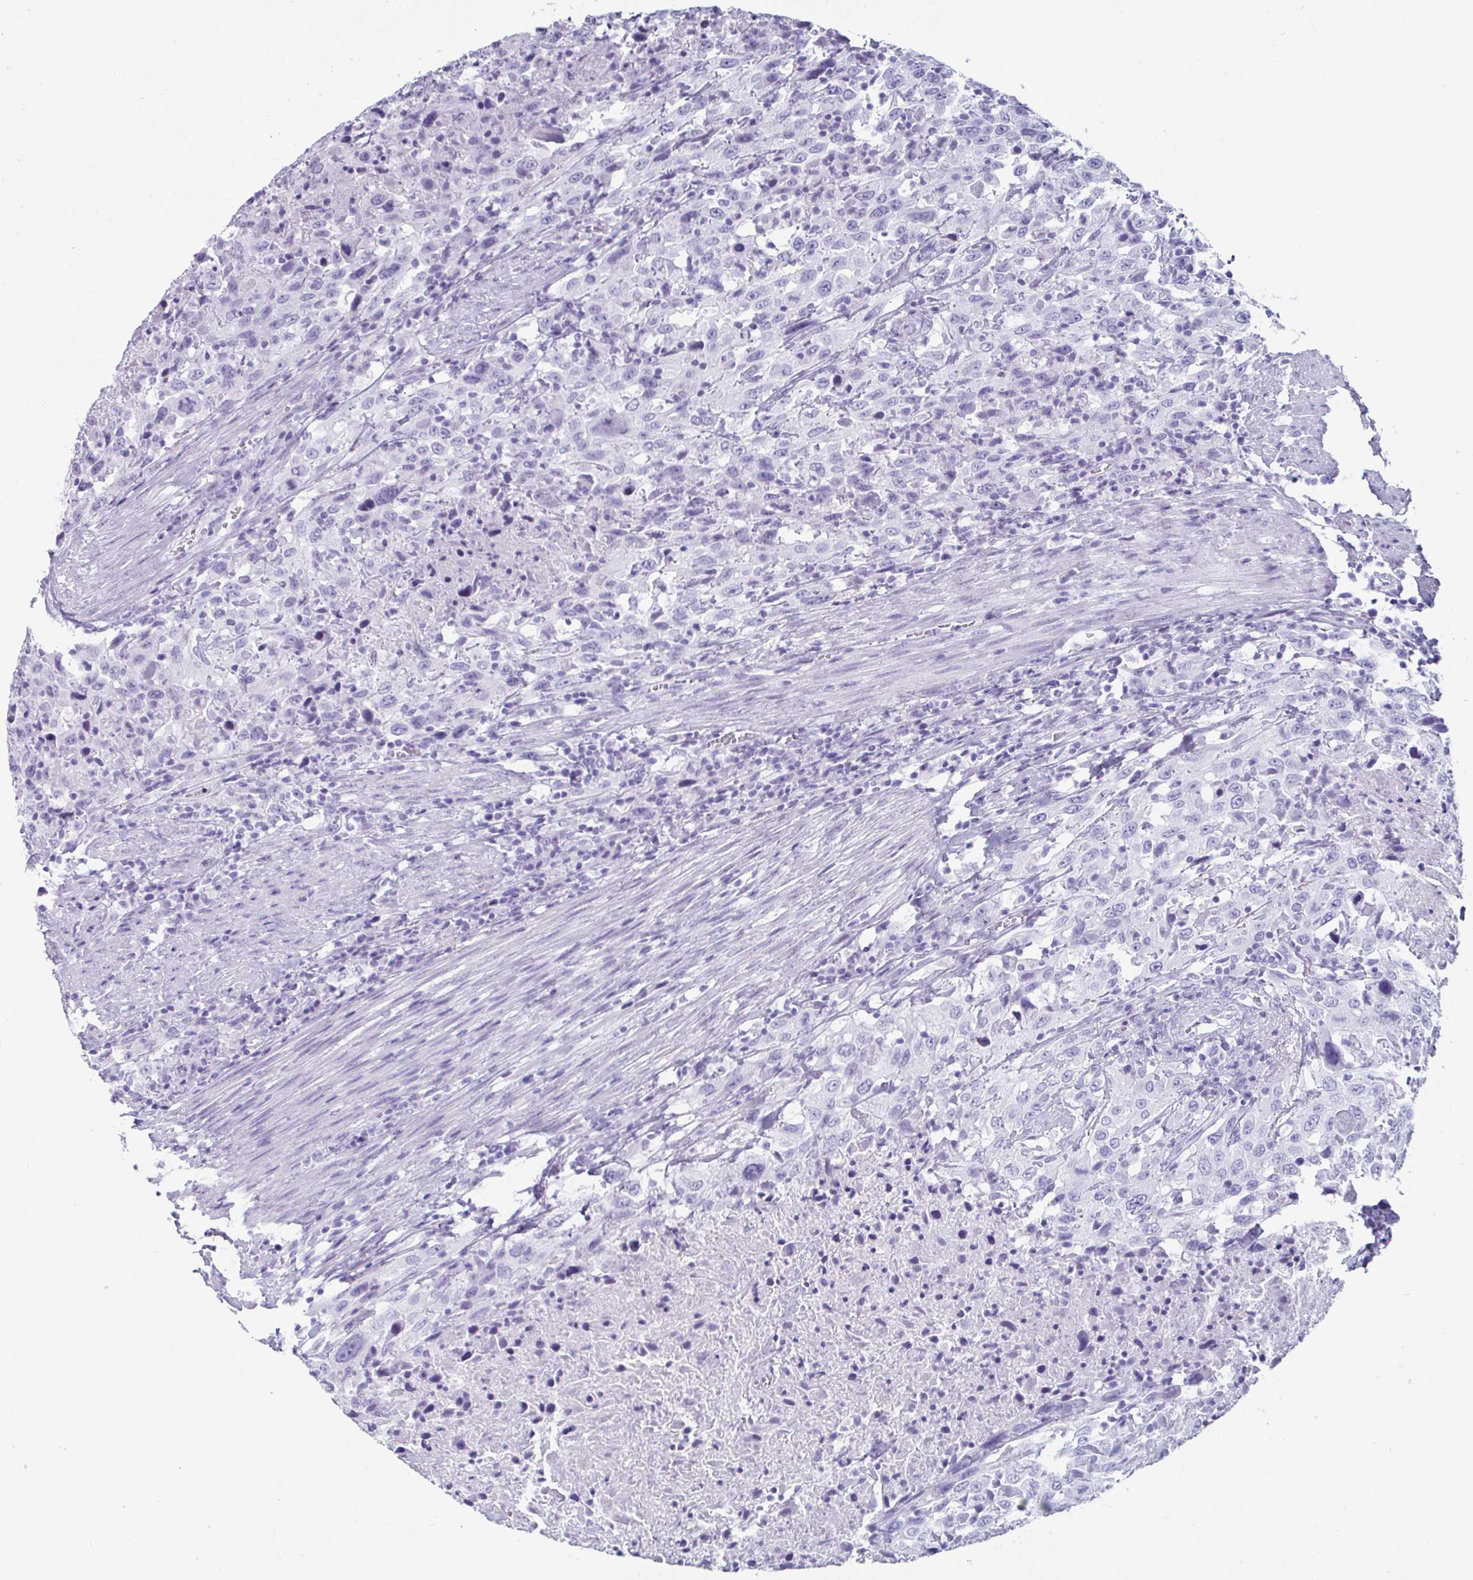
{"staining": {"intensity": "negative", "quantity": "none", "location": "none"}, "tissue": "urothelial cancer", "cell_type": "Tumor cells", "image_type": "cancer", "snomed": [{"axis": "morphology", "description": "Urothelial carcinoma, High grade"}, {"axis": "topography", "description": "Urinary bladder"}], "caption": "Image shows no significant protein positivity in tumor cells of high-grade urothelial carcinoma.", "gene": "CREG2", "patient": {"sex": "male", "age": 61}}